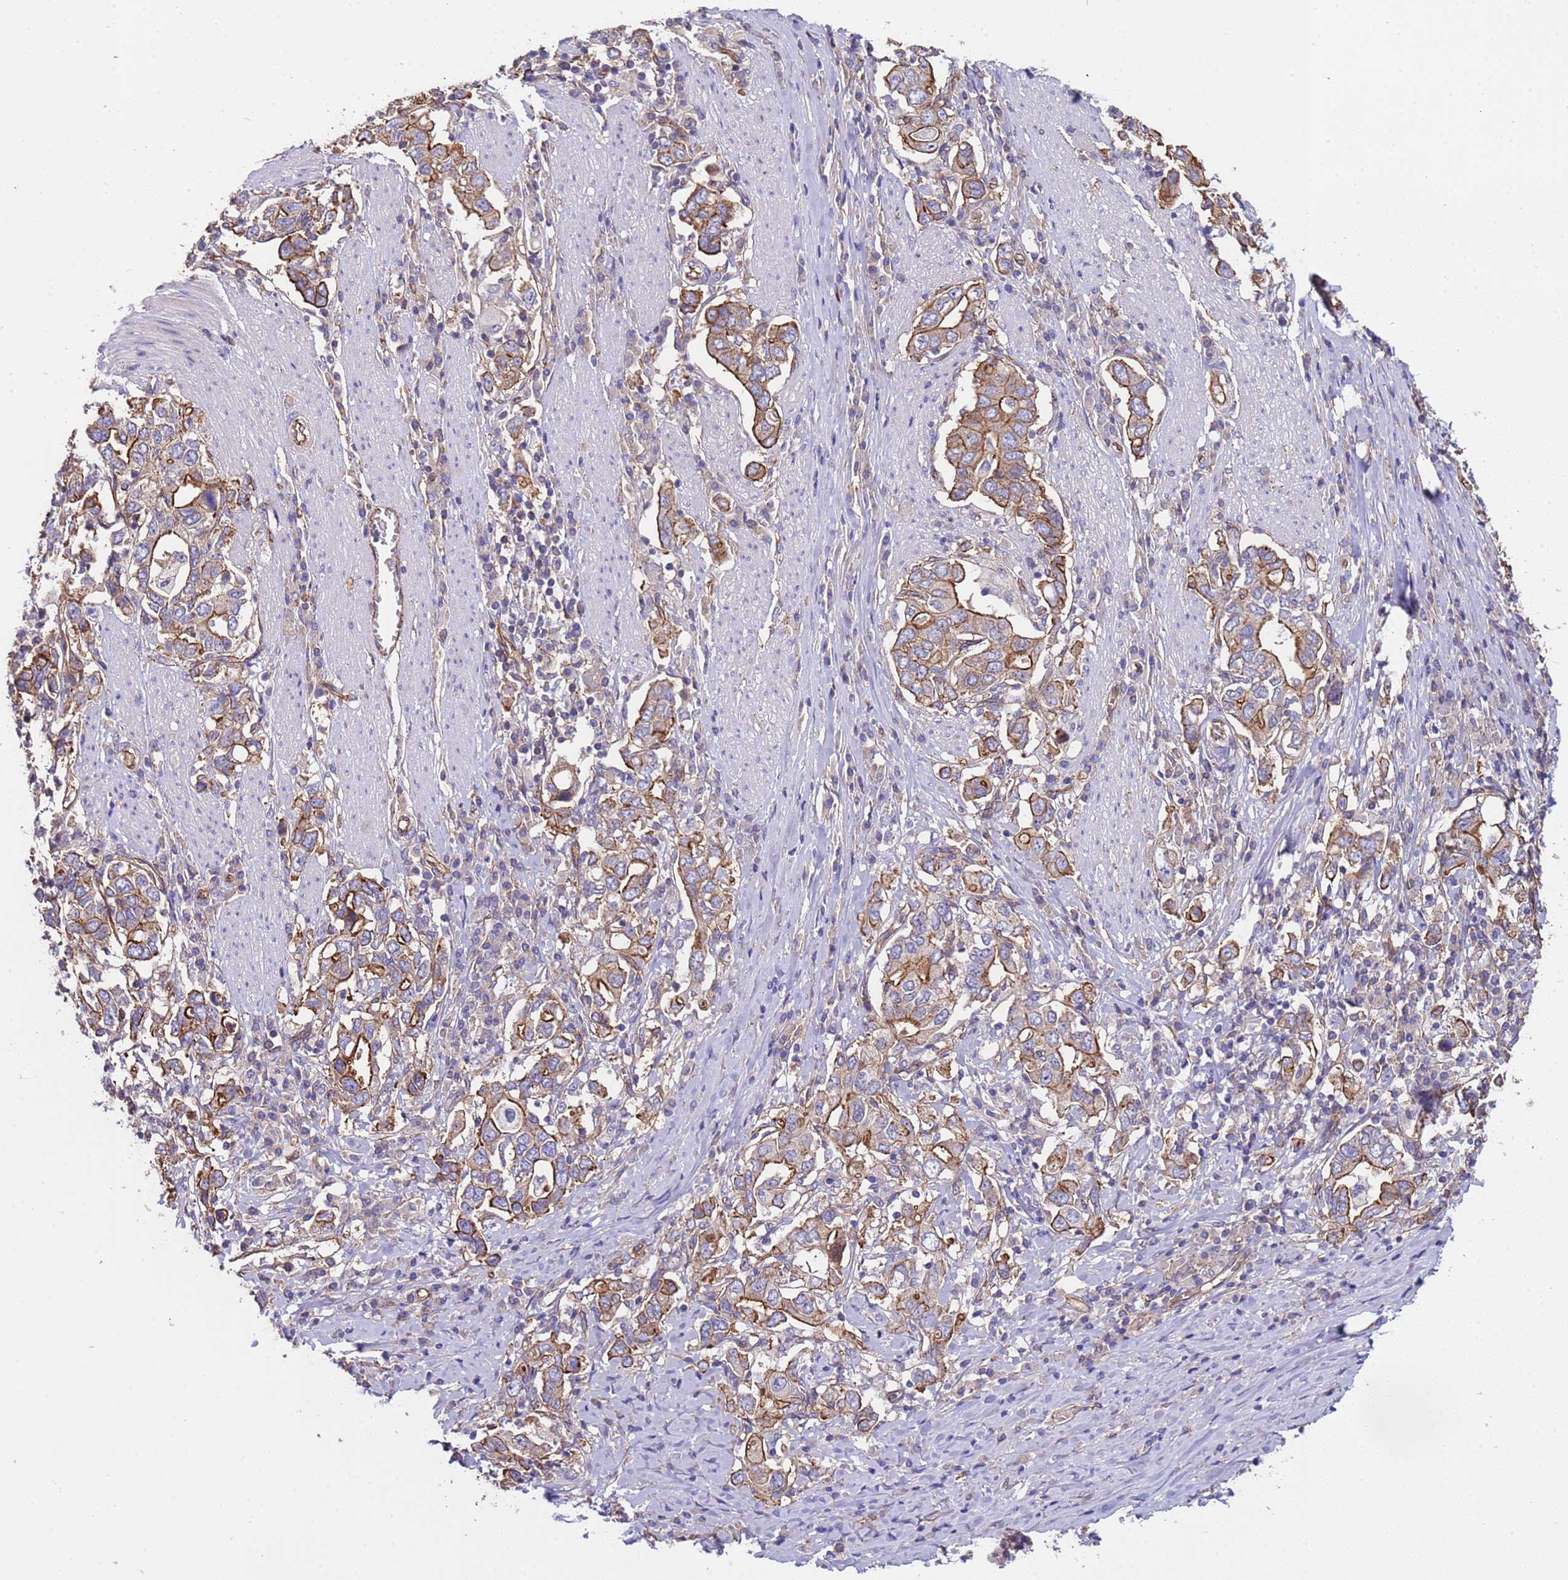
{"staining": {"intensity": "moderate", "quantity": ">75%", "location": "cytoplasmic/membranous"}, "tissue": "stomach cancer", "cell_type": "Tumor cells", "image_type": "cancer", "snomed": [{"axis": "morphology", "description": "Adenocarcinoma, NOS"}, {"axis": "topography", "description": "Stomach, upper"}, {"axis": "topography", "description": "Stomach"}], "caption": "There is medium levels of moderate cytoplasmic/membranous staining in tumor cells of adenocarcinoma (stomach), as demonstrated by immunohistochemical staining (brown color).", "gene": "ZNF248", "patient": {"sex": "male", "age": 62}}